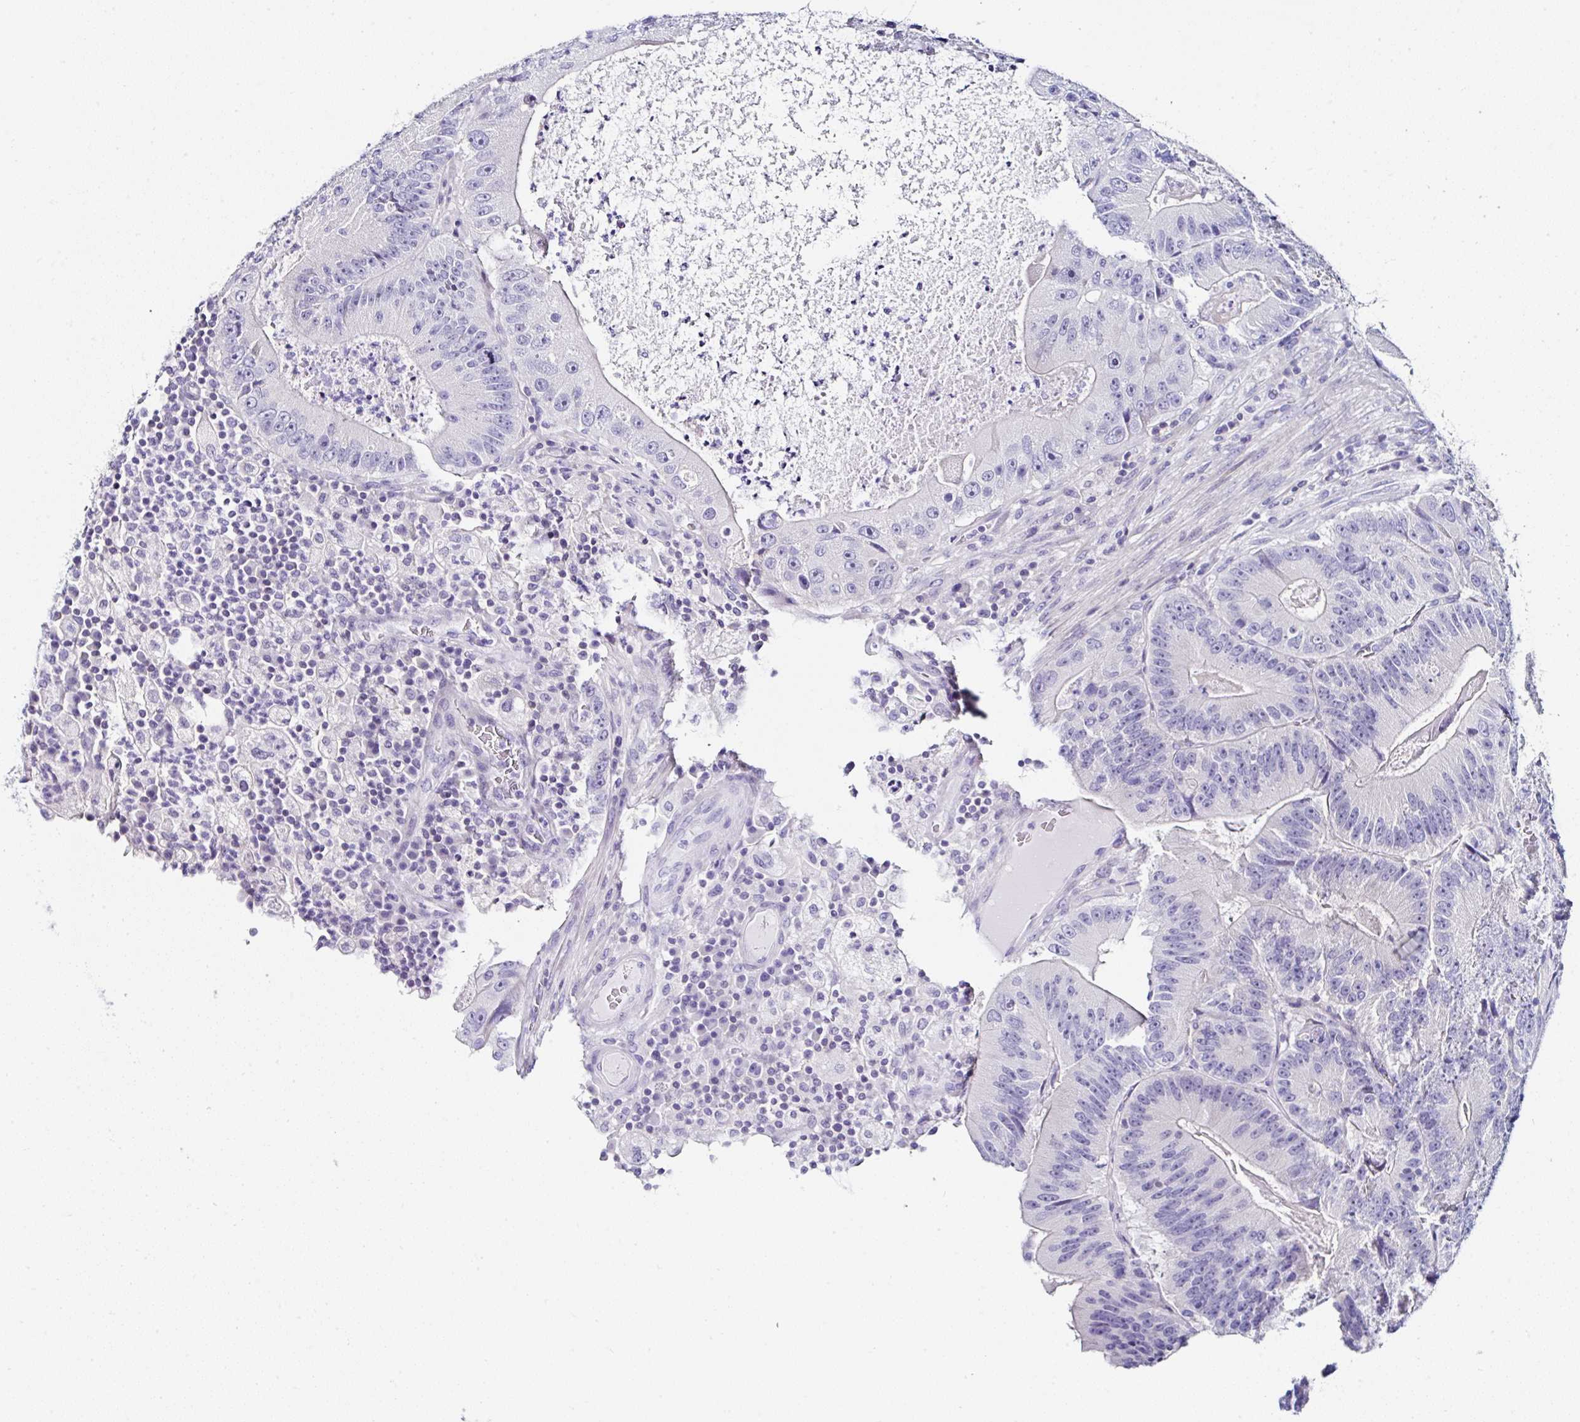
{"staining": {"intensity": "negative", "quantity": "none", "location": "none"}, "tissue": "colorectal cancer", "cell_type": "Tumor cells", "image_type": "cancer", "snomed": [{"axis": "morphology", "description": "Adenocarcinoma, NOS"}, {"axis": "topography", "description": "Colon"}], "caption": "Immunohistochemistry (IHC) histopathology image of human colorectal adenocarcinoma stained for a protein (brown), which shows no expression in tumor cells. Brightfield microscopy of IHC stained with DAB (3,3'-diaminobenzidine) (brown) and hematoxylin (blue), captured at high magnification.", "gene": "UGT3A1", "patient": {"sex": "female", "age": 86}}